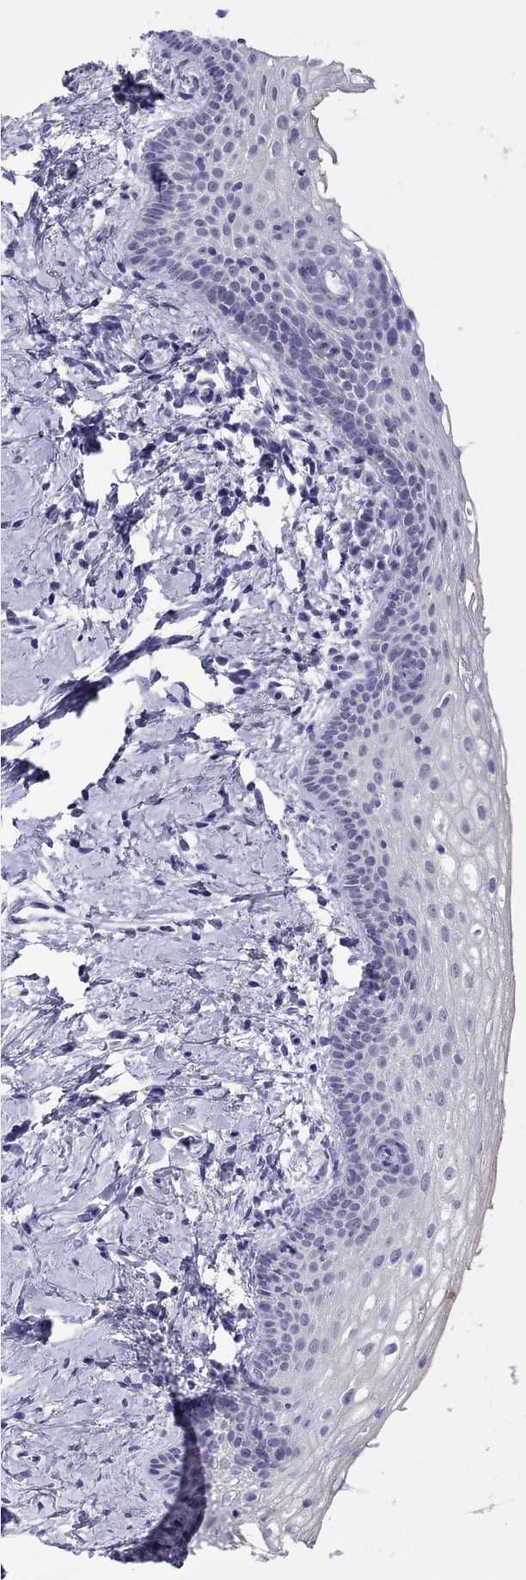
{"staining": {"intensity": "negative", "quantity": "none", "location": "none"}, "tissue": "vagina", "cell_type": "Squamous epithelial cells", "image_type": "normal", "snomed": [{"axis": "morphology", "description": "Normal tissue, NOS"}, {"axis": "topography", "description": "Vagina"}], "caption": "This is an immunohistochemistry image of normal human vagina. There is no positivity in squamous epithelial cells.", "gene": "CHRNB3", "patient": {"sex": "female", "age": 61}}